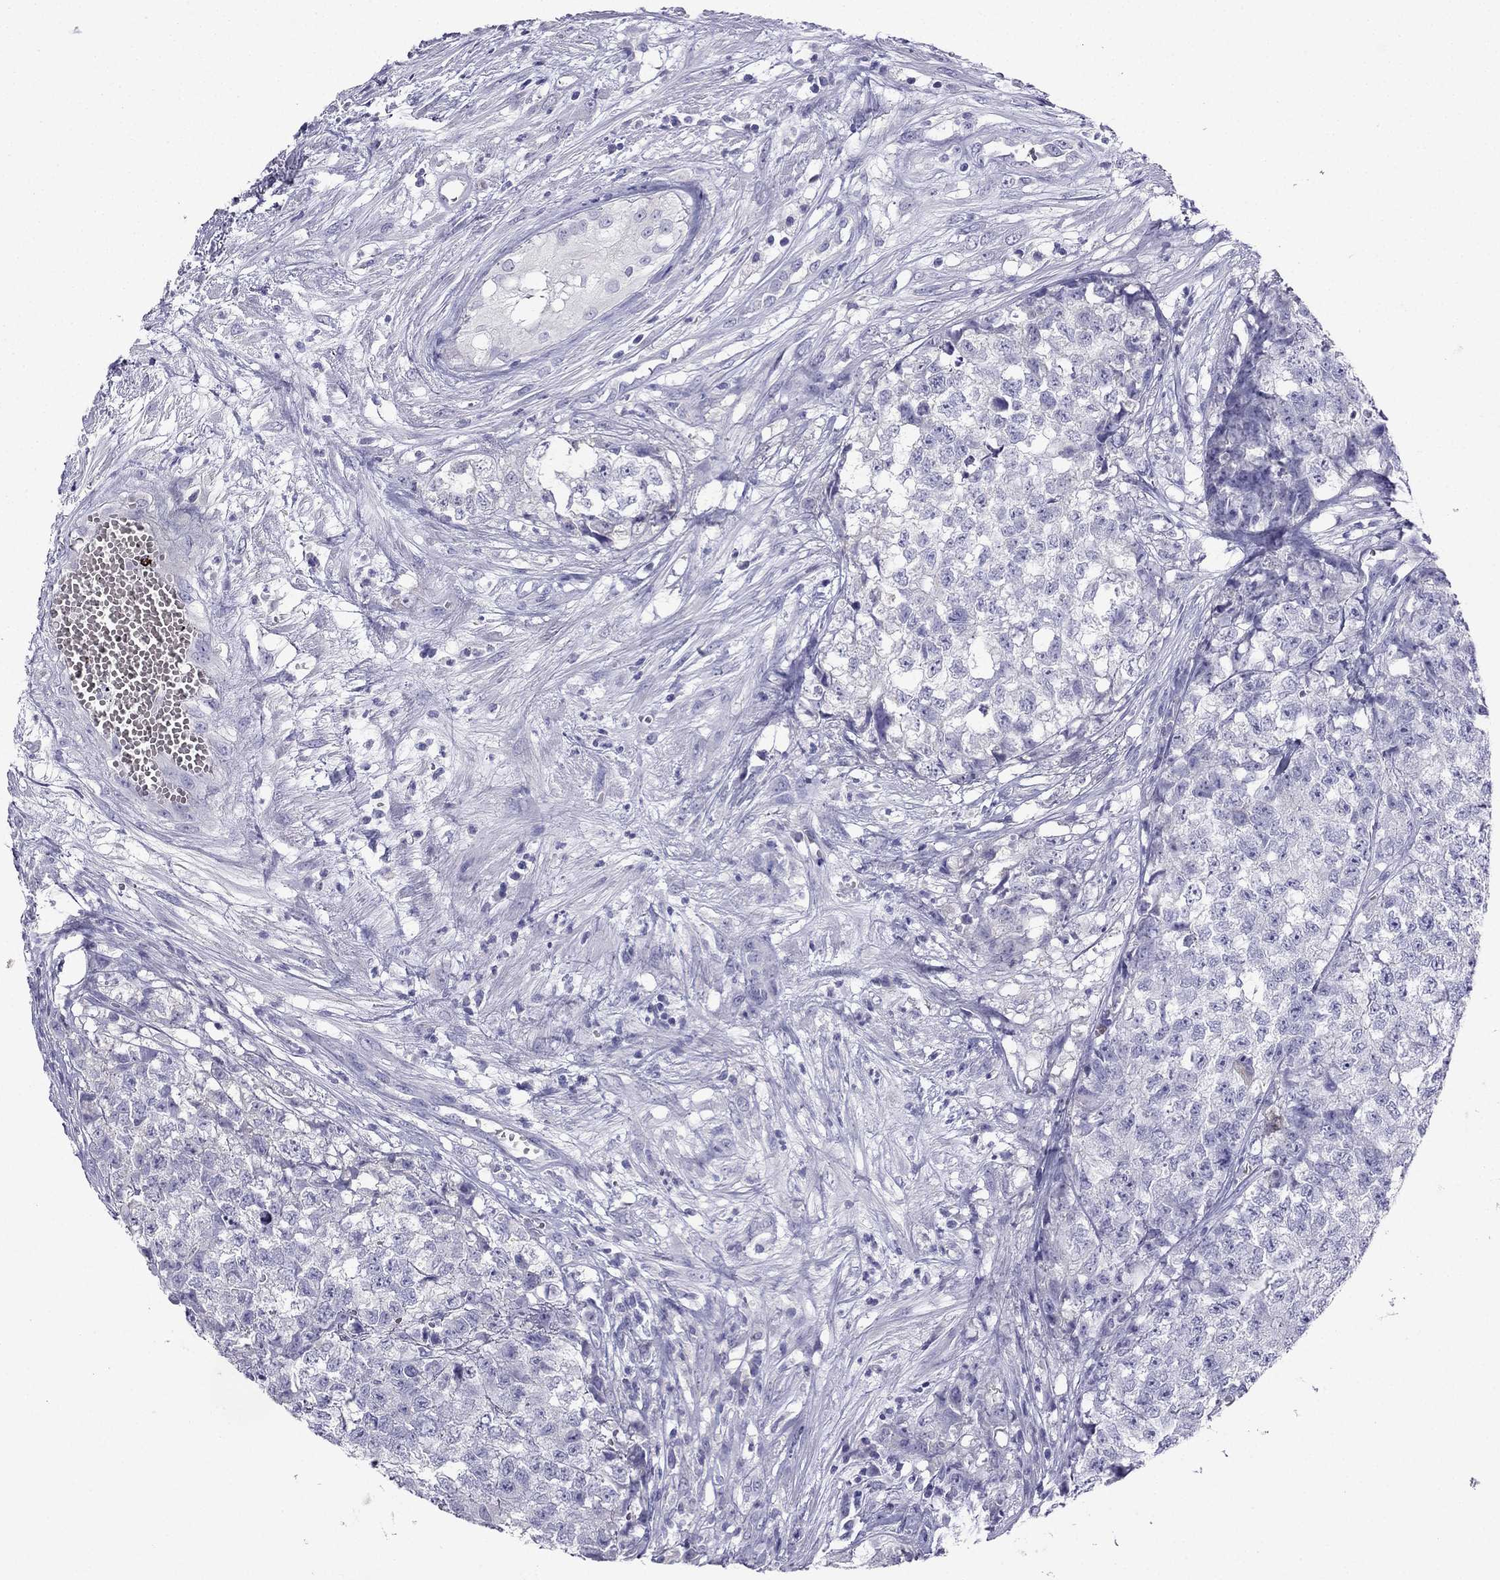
{"staining": {"intensity": "negative", "quantity": "none", "location": "none"}, "tissue": "testis cancer", "cell_type": "Tumor cells", "image_type": "cancer", "snomed": [{"axis": "morphology", "description": "Seminoma, NOS"}, {"axis": "morphology", "description": "Carcinoma, Embryonal, NOS"}, {"axis": "topography", "description": "Testis"}], "caption": "This photomicrograph is of testis cancer stained with IHC to label a protein in brown with the nuclei are counter-stained blue. There is no expression in tumor cells.", "gene": "NPTX1", "patient": {"sex": "male", "age": 22}}